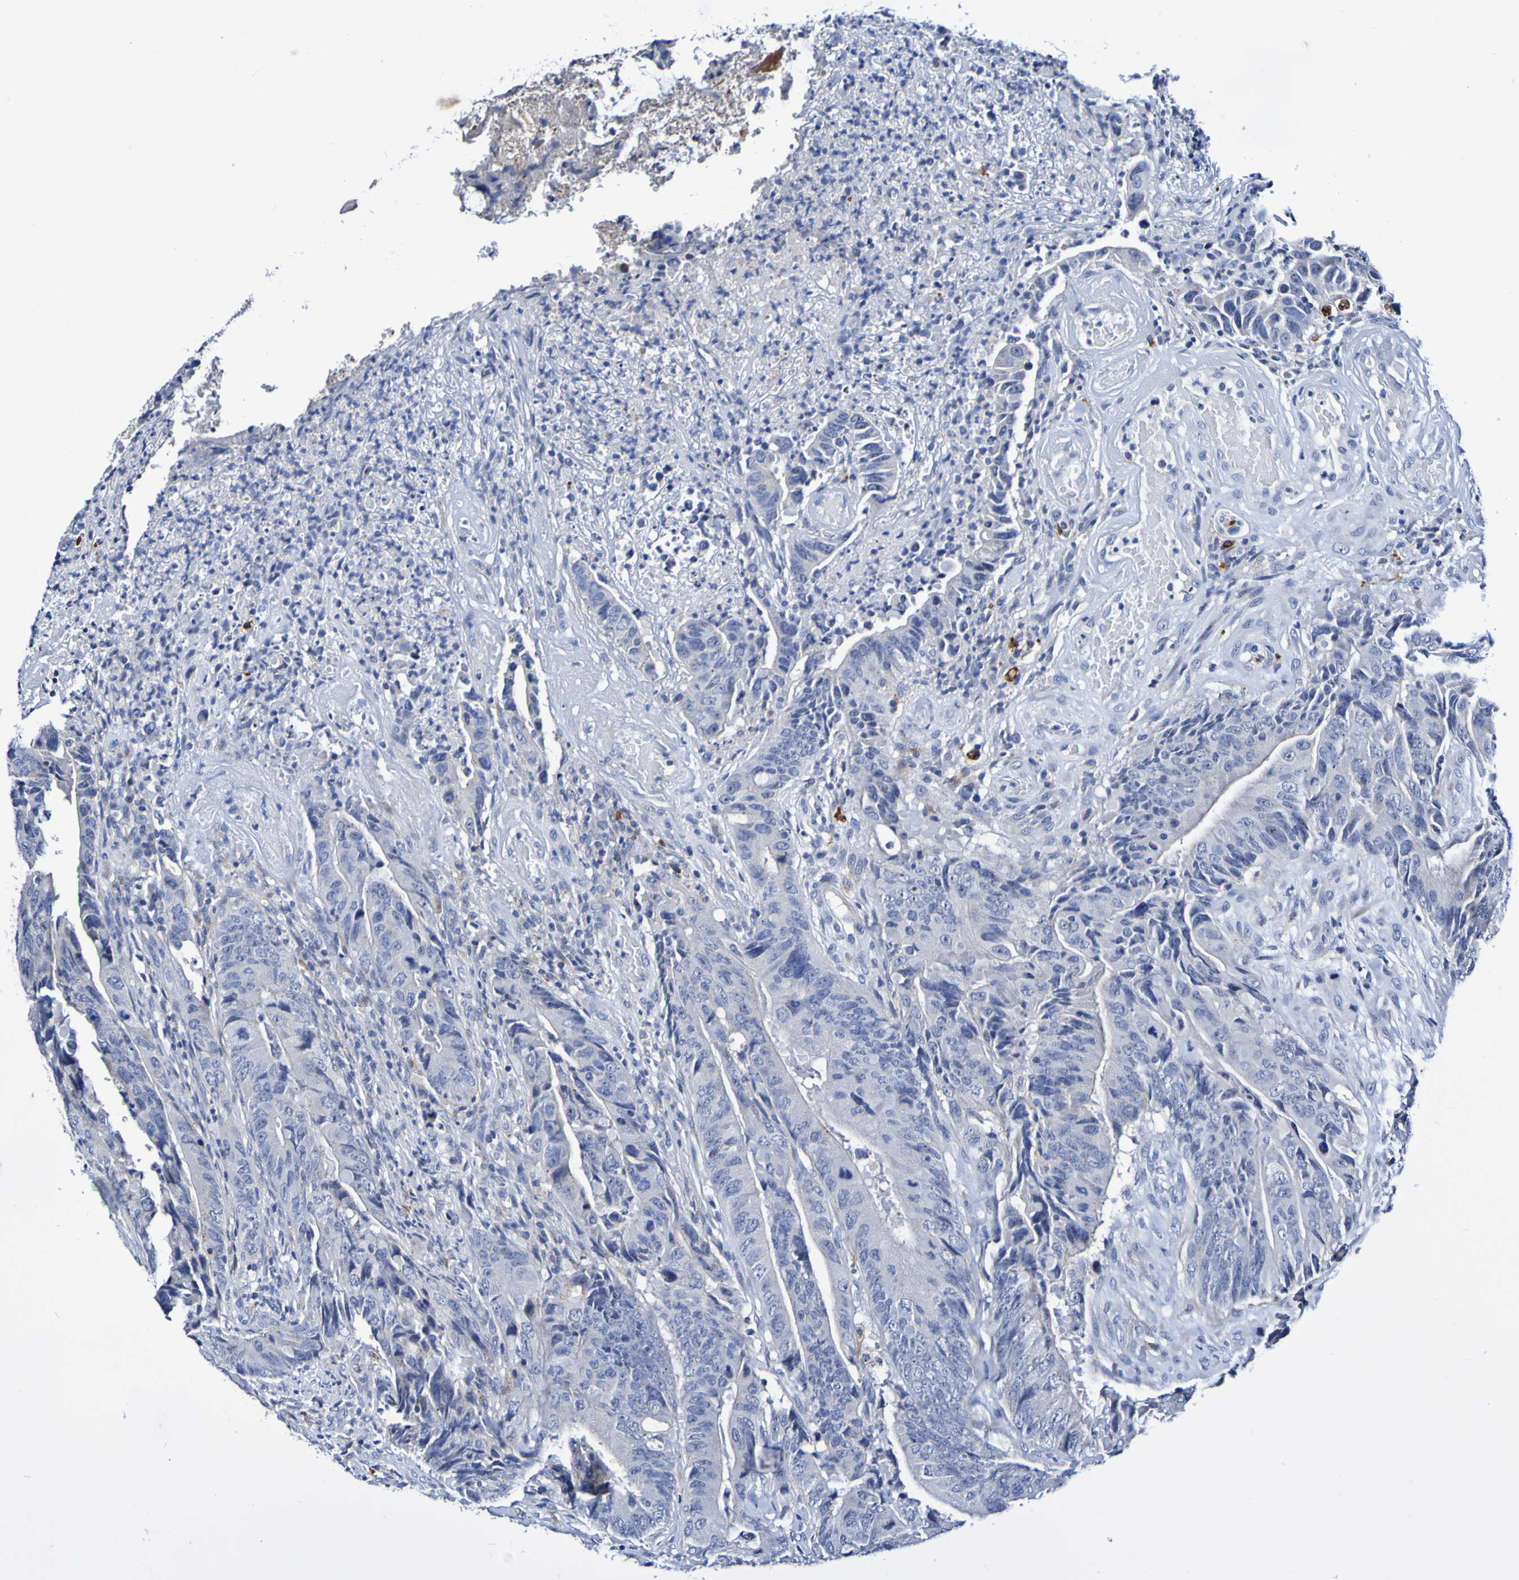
{"staining": {"intensity": "negative", "quantity": "none", "location": "none"}, "tissue": "colorectal cancer", "cell_type": "Tumor cells", "image_type": "cancer", "snomed": [{"axis": "morphology", "description": "Normal tissue, NOS"}, {"axis": "morphology", "description": "Adenocarcinoma, NOS"}, {"axis": "topography", "description": "Colon"}], "caption": "An image of adenocarcinoma (colorectal) stained for a protein exhibits no brown staining in tumor cells.", "gene": "SEZ6", "patient": {"sex": "male", "age": 56}}